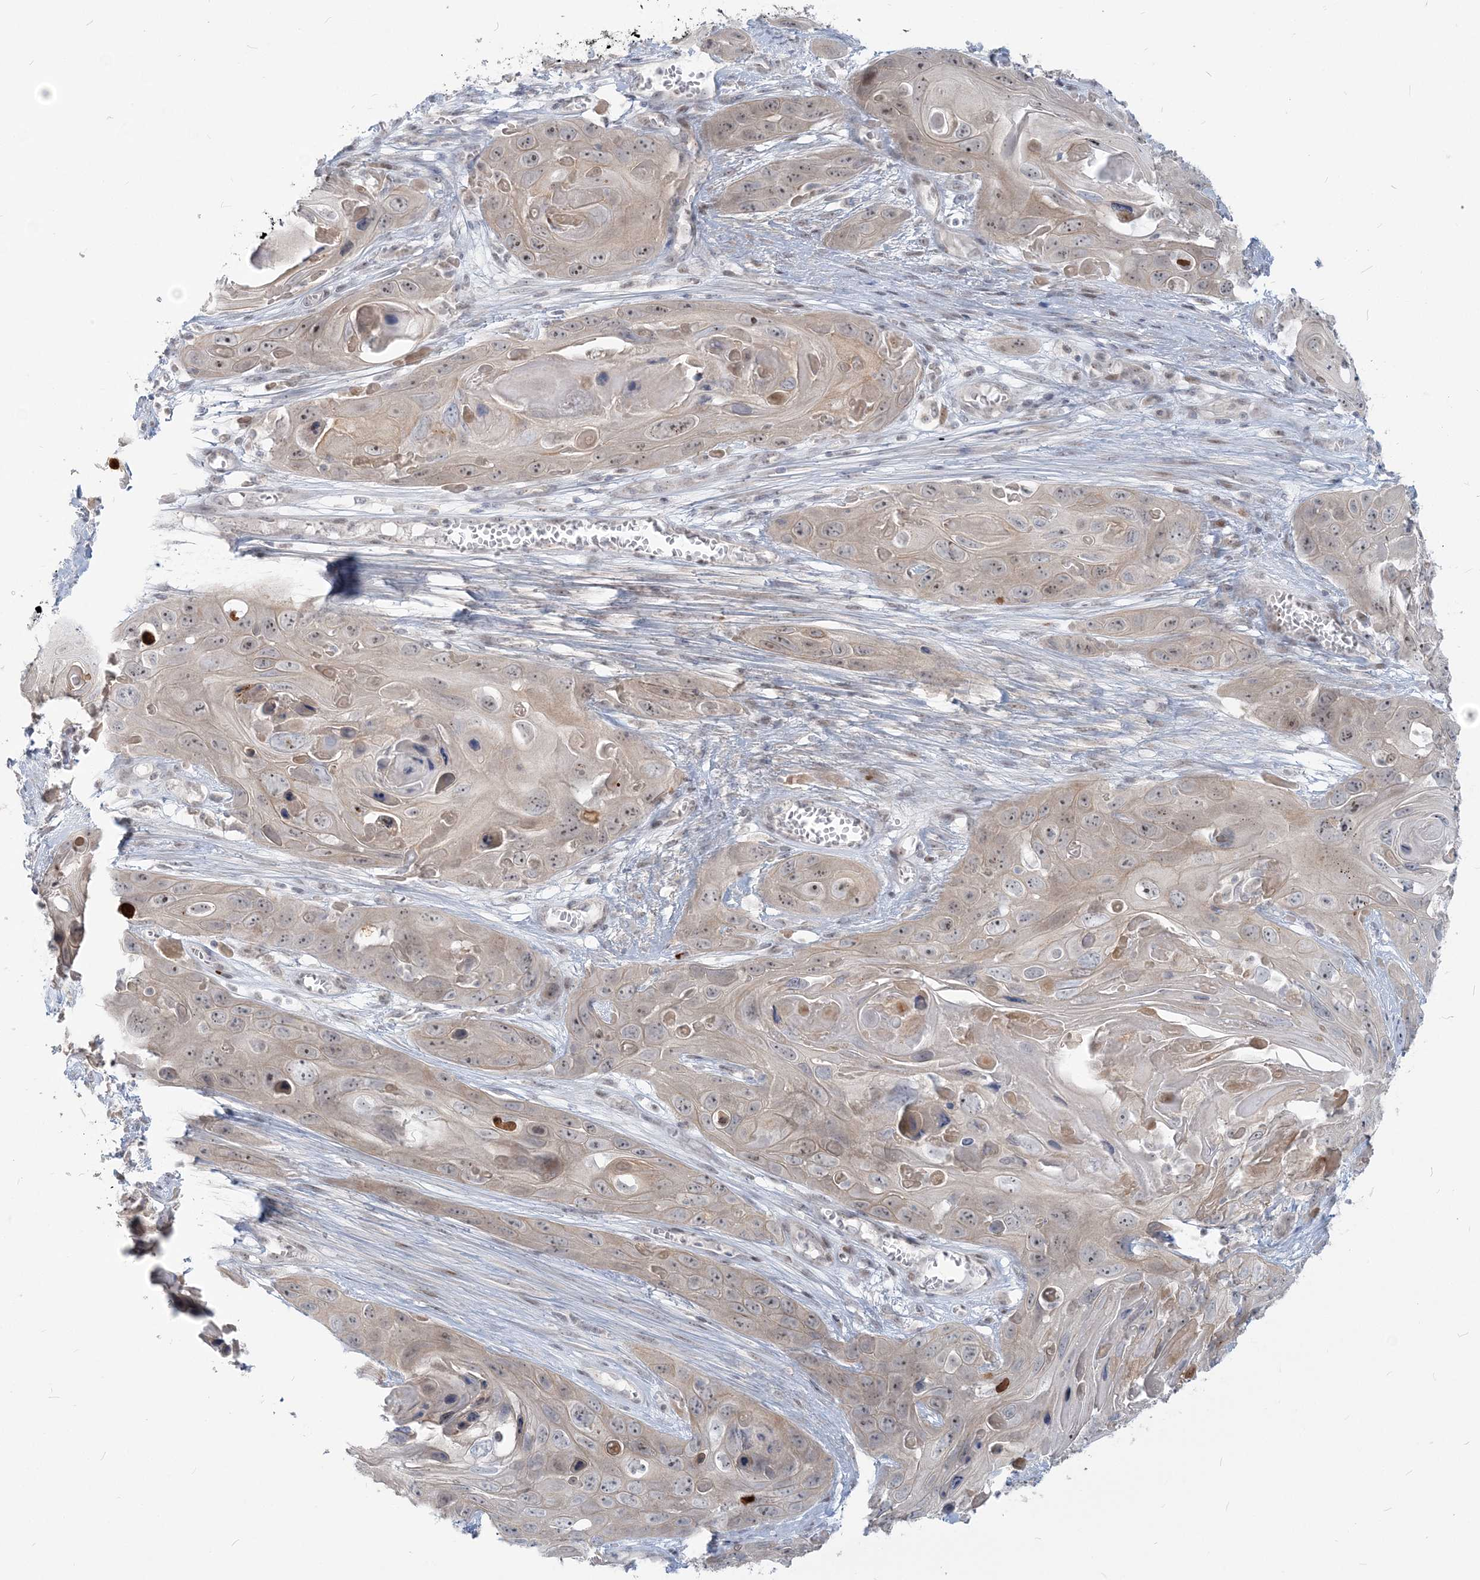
{"staining": {"intensity": "weak", "quantity": "25%-75%", "location": "cytoplasmic/membranous,nuclear"}, "tissue": "skin cancer", "cell_type": "Tumor cells", "image_type": "cancer", "snomed": [{"axis": "morphology", "description": "Squamous cell carcinoma, NOS"}, {"axis": "topography", "description": "Skin"}], "caption": "This is an image of IHC staining of squamous cell carcinoma (skin), which shows weak expression in the cytoplasmic/membranous and nuclear of tumor cells.", "gene": "SDAD1", "patient": {"sex": "male", "age": 55}}